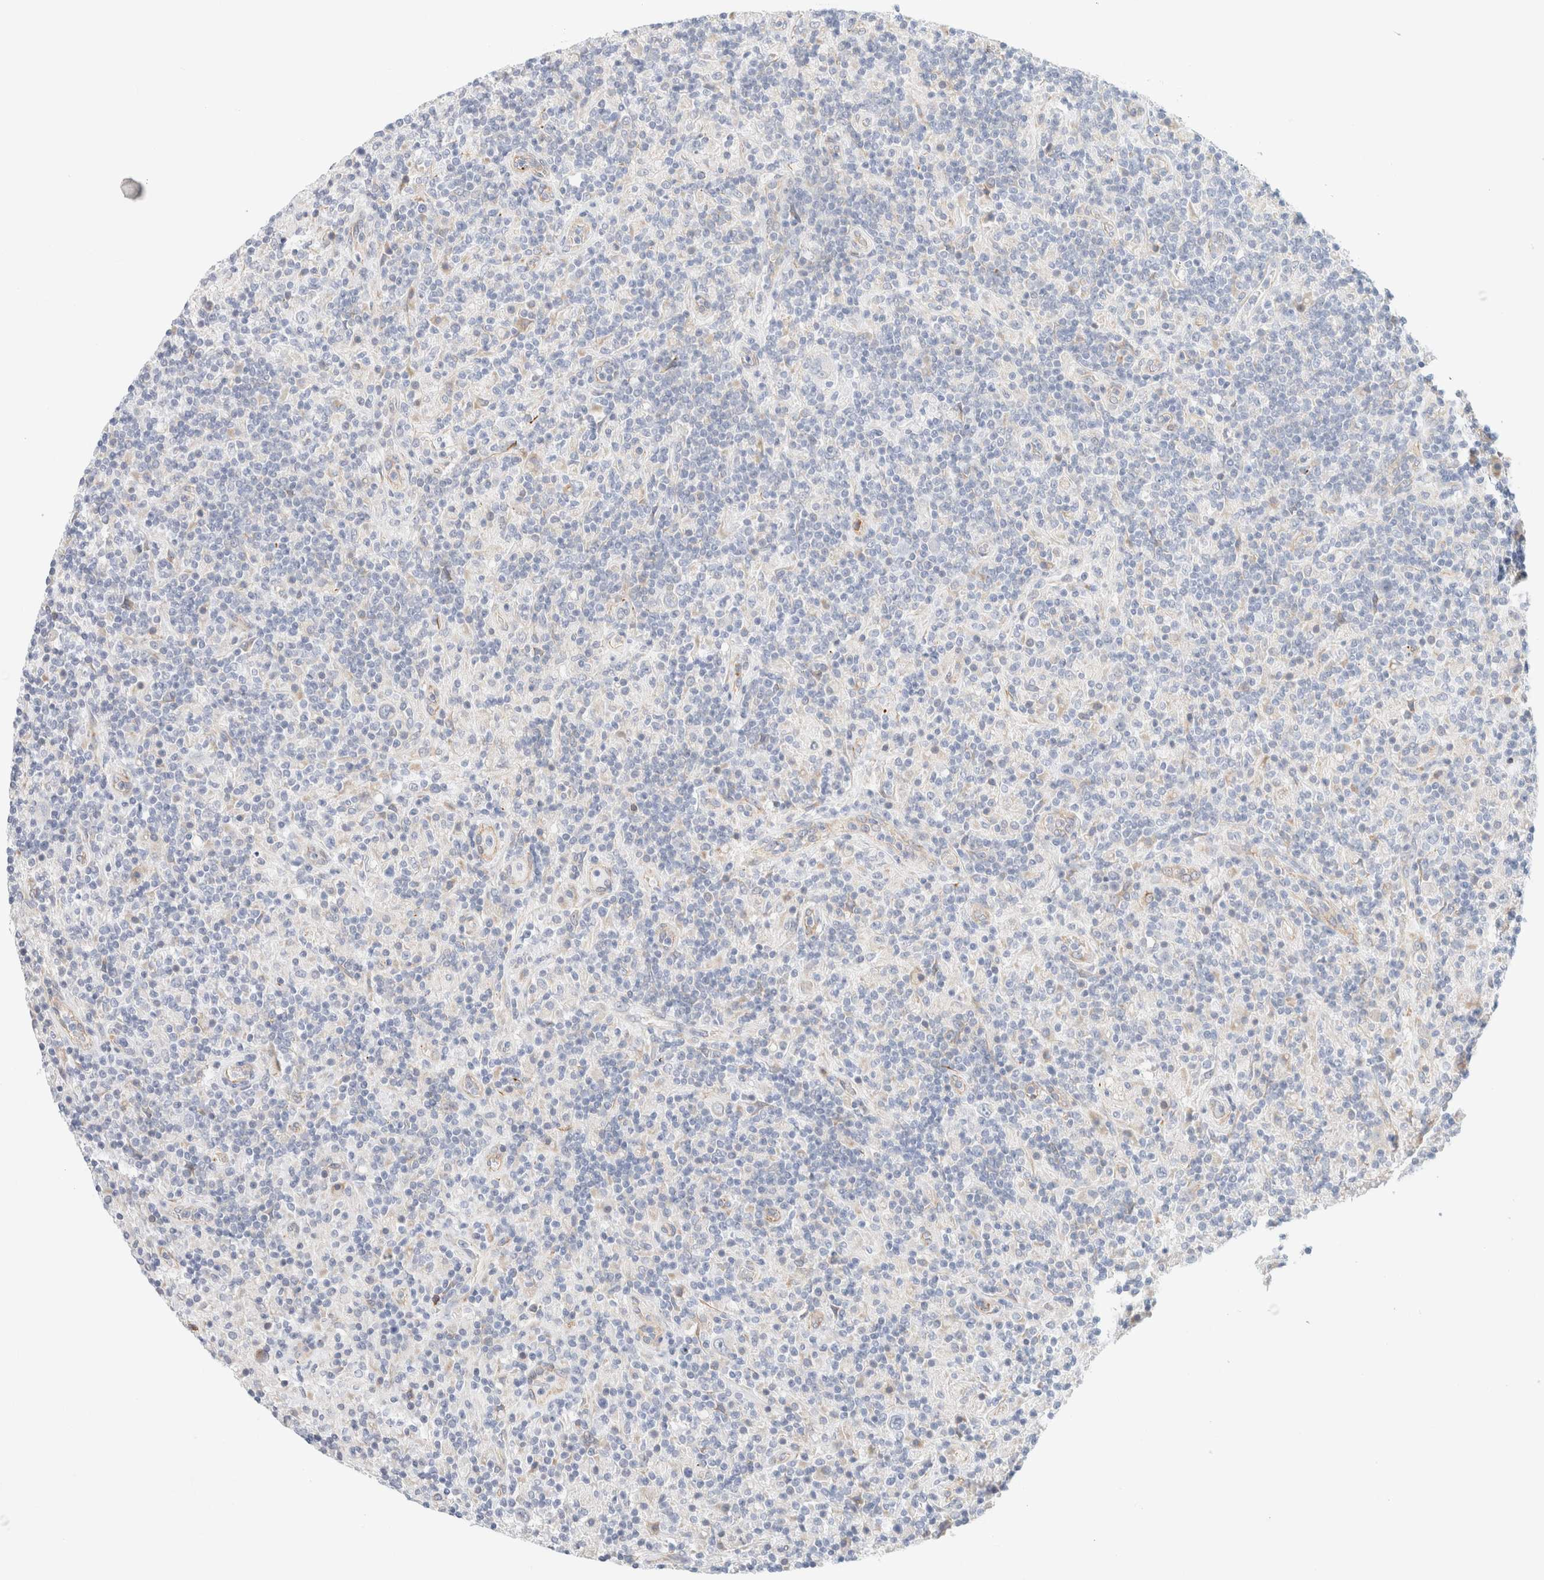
{"staining": {"intensity": "negative", "quantity": "none", "location": "none"}, "tissue": "lymphoma", "cell_type": "Tumor cells", "image_type": "cancer", "snomed": [{"axis": "morphology", "description": "Hodgkin's disease, NOS"}, {"axis": "topography", "description": "Lymph node"}], "caption": "DAB (3,3'-diaminobenzidine) immunohistochemical staining of Hodgkin's disease reveals no significant expression in tumor cells.", "gene": "SLC25A48", "patient": {"sex": "male", "age": 70}}